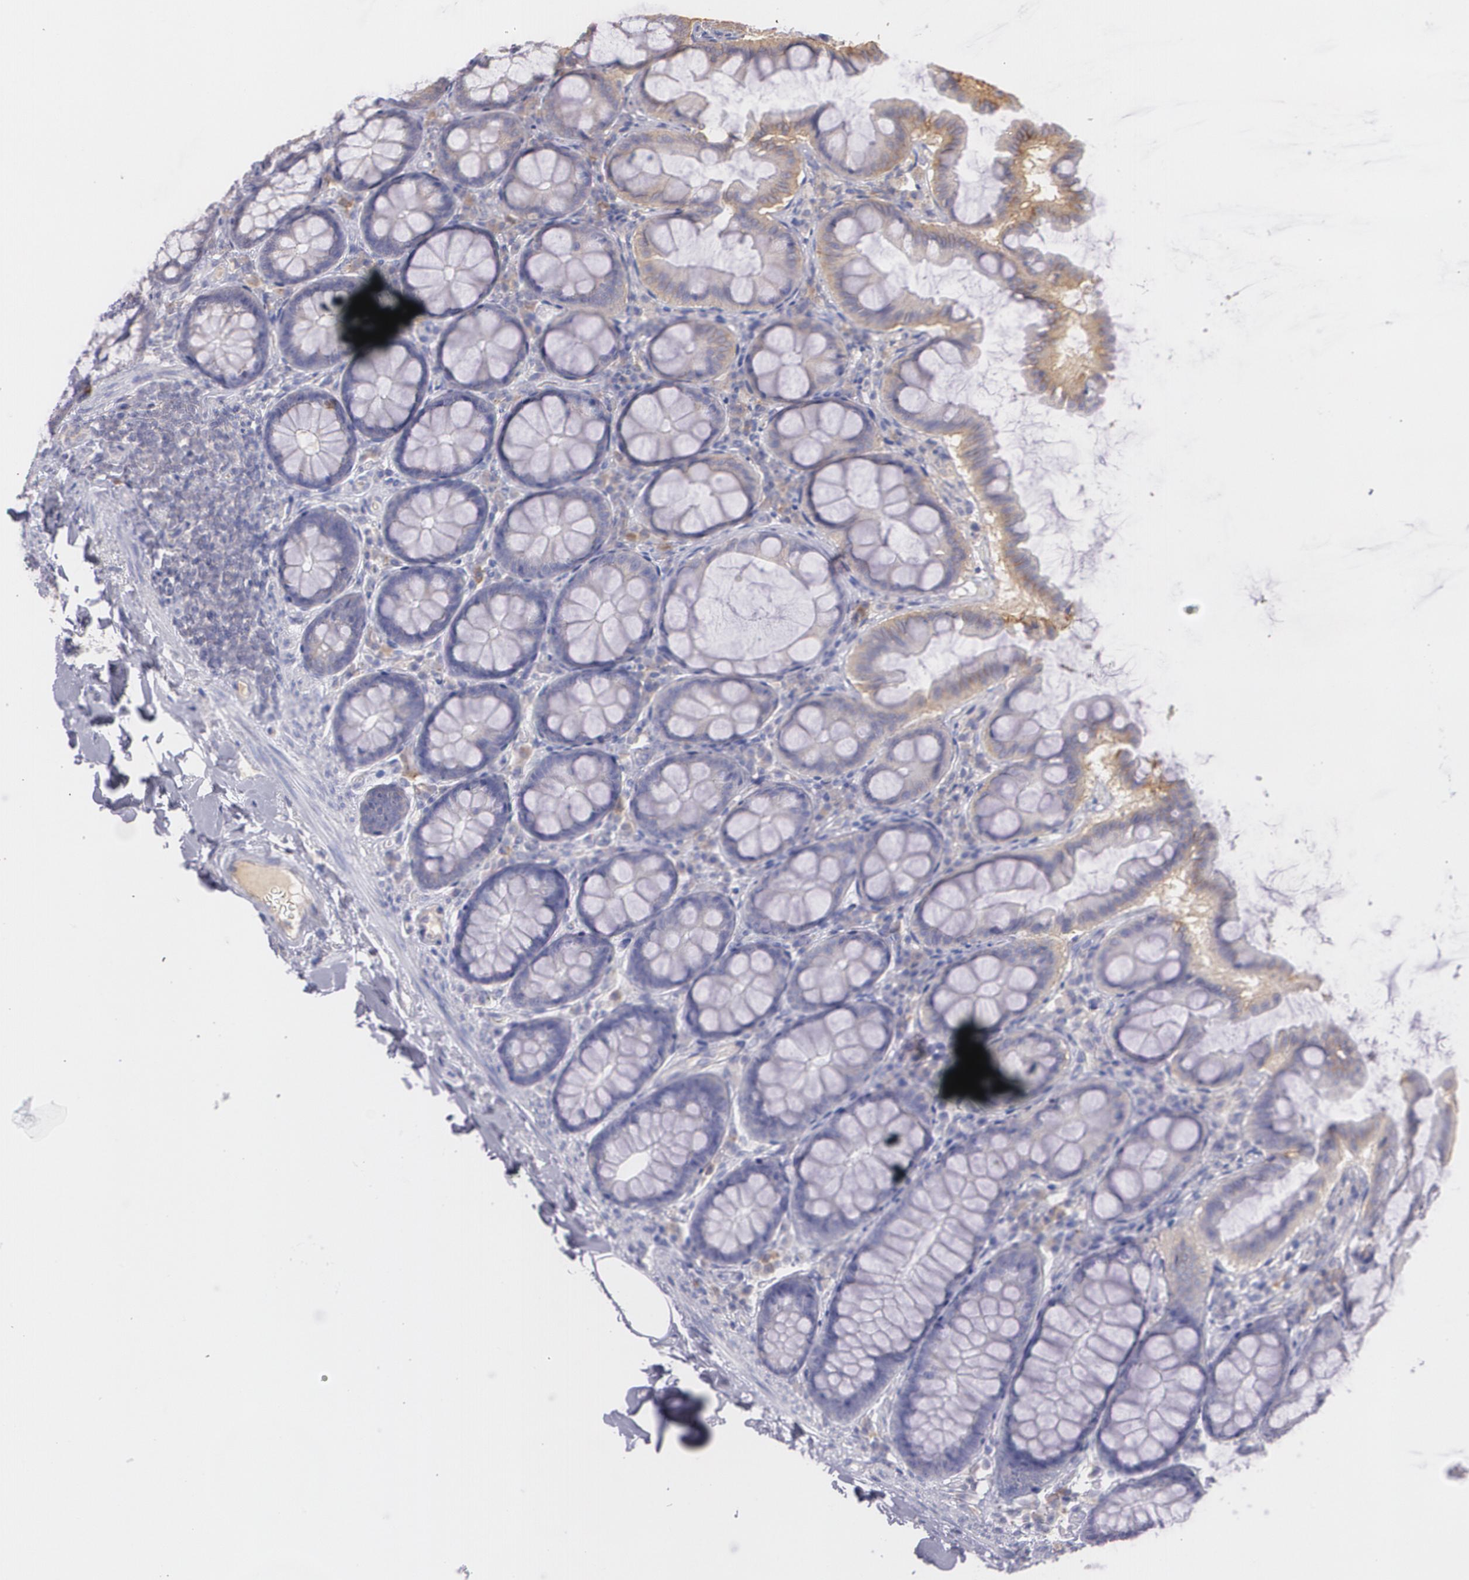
{"staining": {"intensity": "moderate", "quantity": ">75%", "location": "cytoplasmic/membranous"}, "tissue": "colon", "cell_type": "Endothelial cells", "image_type": "normal", "snomed": [{"axis": "morphology", "description": "Normal tissue, NOS"}, {"axis": "topography", "description": "Colon"}], "caption": "Protein positivity by immunohistochemistry demonstrates moderate cytoplasmic/membranous expression in about >75% of endothelial cells in benign colon.", "gene": "ECE1", "patient": {"sex": "female", "age": 61}}